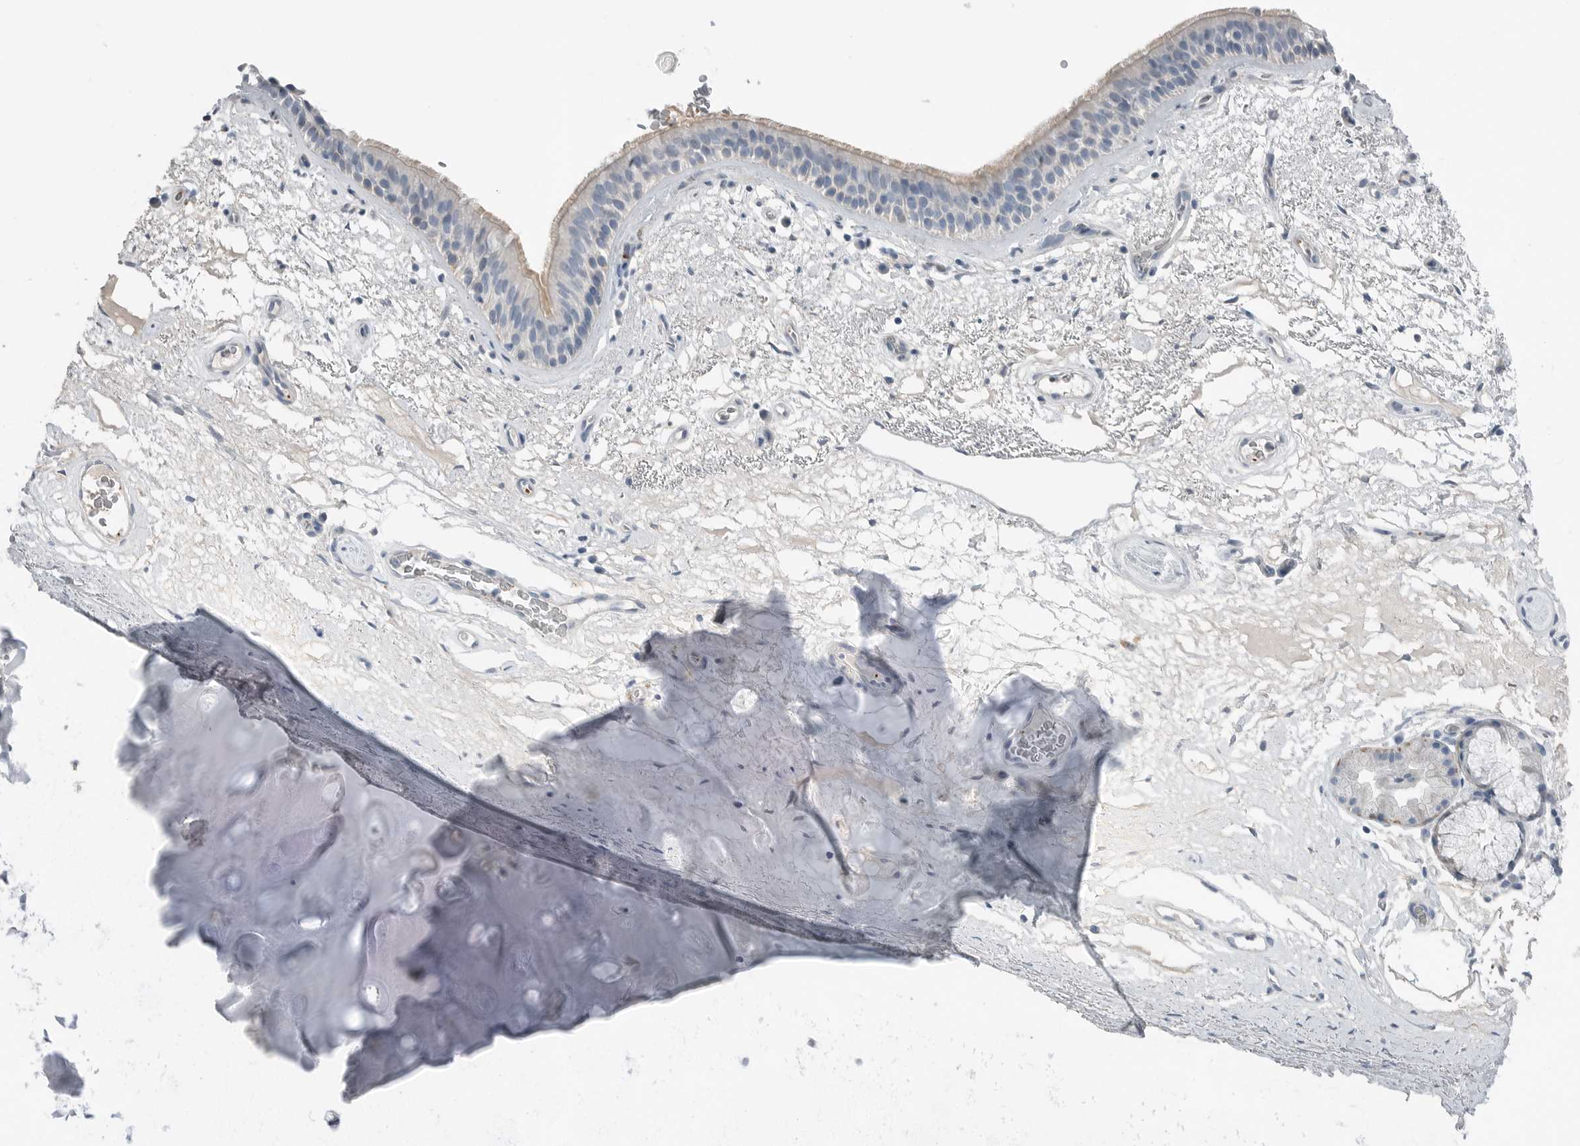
{"staining": {"intensity": "negative", "quantity": "none", "location": "none"}, "tissue": "bronchus", "cell_type": "Respiratory epithelial cells", "image_type": "normal", "snomed": [{"axis": "morphology", "description": "Normal tissue, NOS"}, {"axis": "topography", "description": "Cartilage tissue"}], "caption": "The histopathology image exhibits no staining of respiratory epithelial cells in normal bronchus.", "gene": "SERPINB7", "patient": {"sex": "female", "age": 63}}